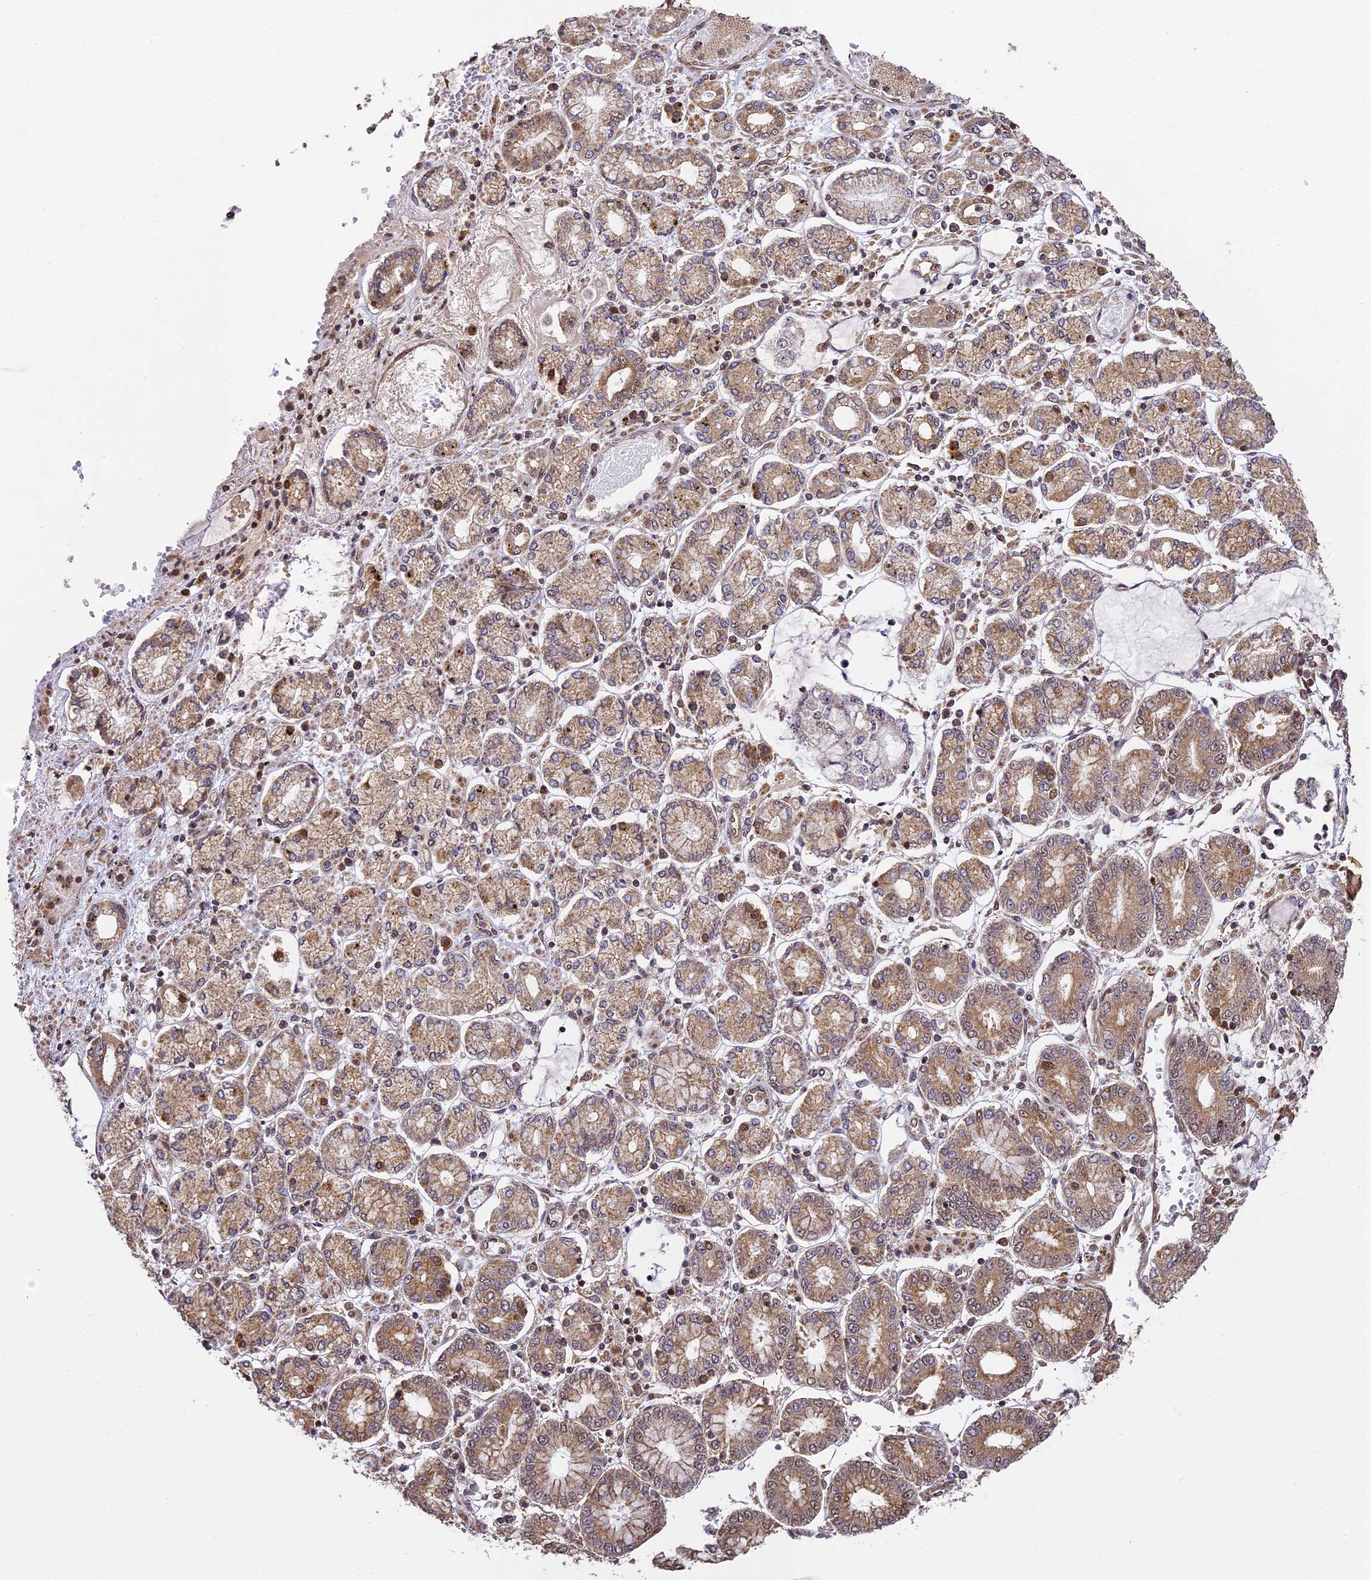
{"staining": {"intensity": "moderate", "quantity": ">75%", "location": "cytoplasmic/membranous"}, "tissue": "stomach cancer", "cell_type": "Tumor cells", "image_type": "cancer", "snomed": [{"axis": "morphology", "description": "Adenocarcinoma, NOS"}, {"axis": "topography", "description": "Stomach"}], "caption": "This is an image of immunohistochemistry staining of stomach cancer (adenocarcinoma), which shows moderate staining in the cytoplasmic/membranous of tumor cells.", "gene": "ZNF443", "patient": {"sex": "male", "age": 76}}